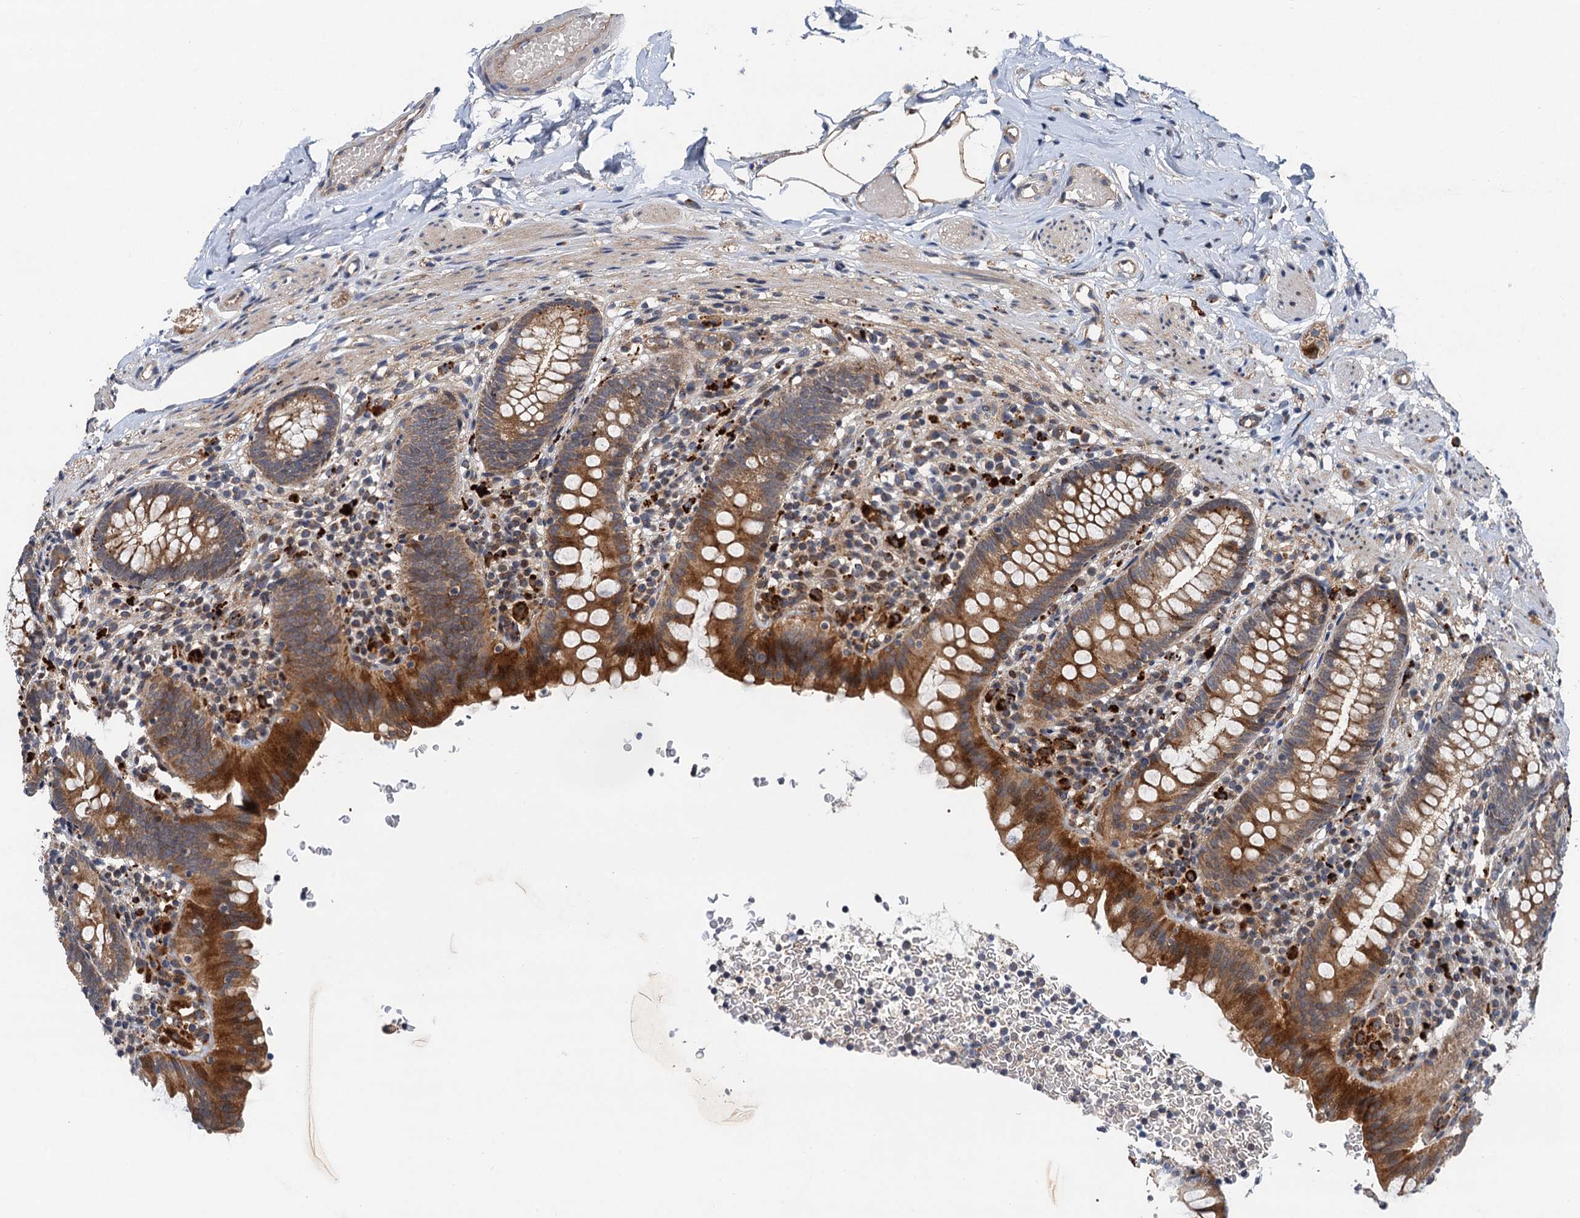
{"staining": {"intensity": "moderate", "quantity": "25%-75%", "location": "cytoplasmic/membranous"}, "tissue": "appendix", "cell_type": "Glandular cells", "image_type": "normal", "snomed": [{"axis": "morphology", "description": "Normal tissue, NOS"}, {"axis": "topography", "description": "Appendix"}], "caption": "Approximately 25%-75% of glandular cells in unremarkable human appendix exhibit moderate cytoplasmic/membranous protein expression as visualized by brown immunohistochemical staining.", "gene": "NLRP10", "patient": {"sex": "male", "age": 55}}